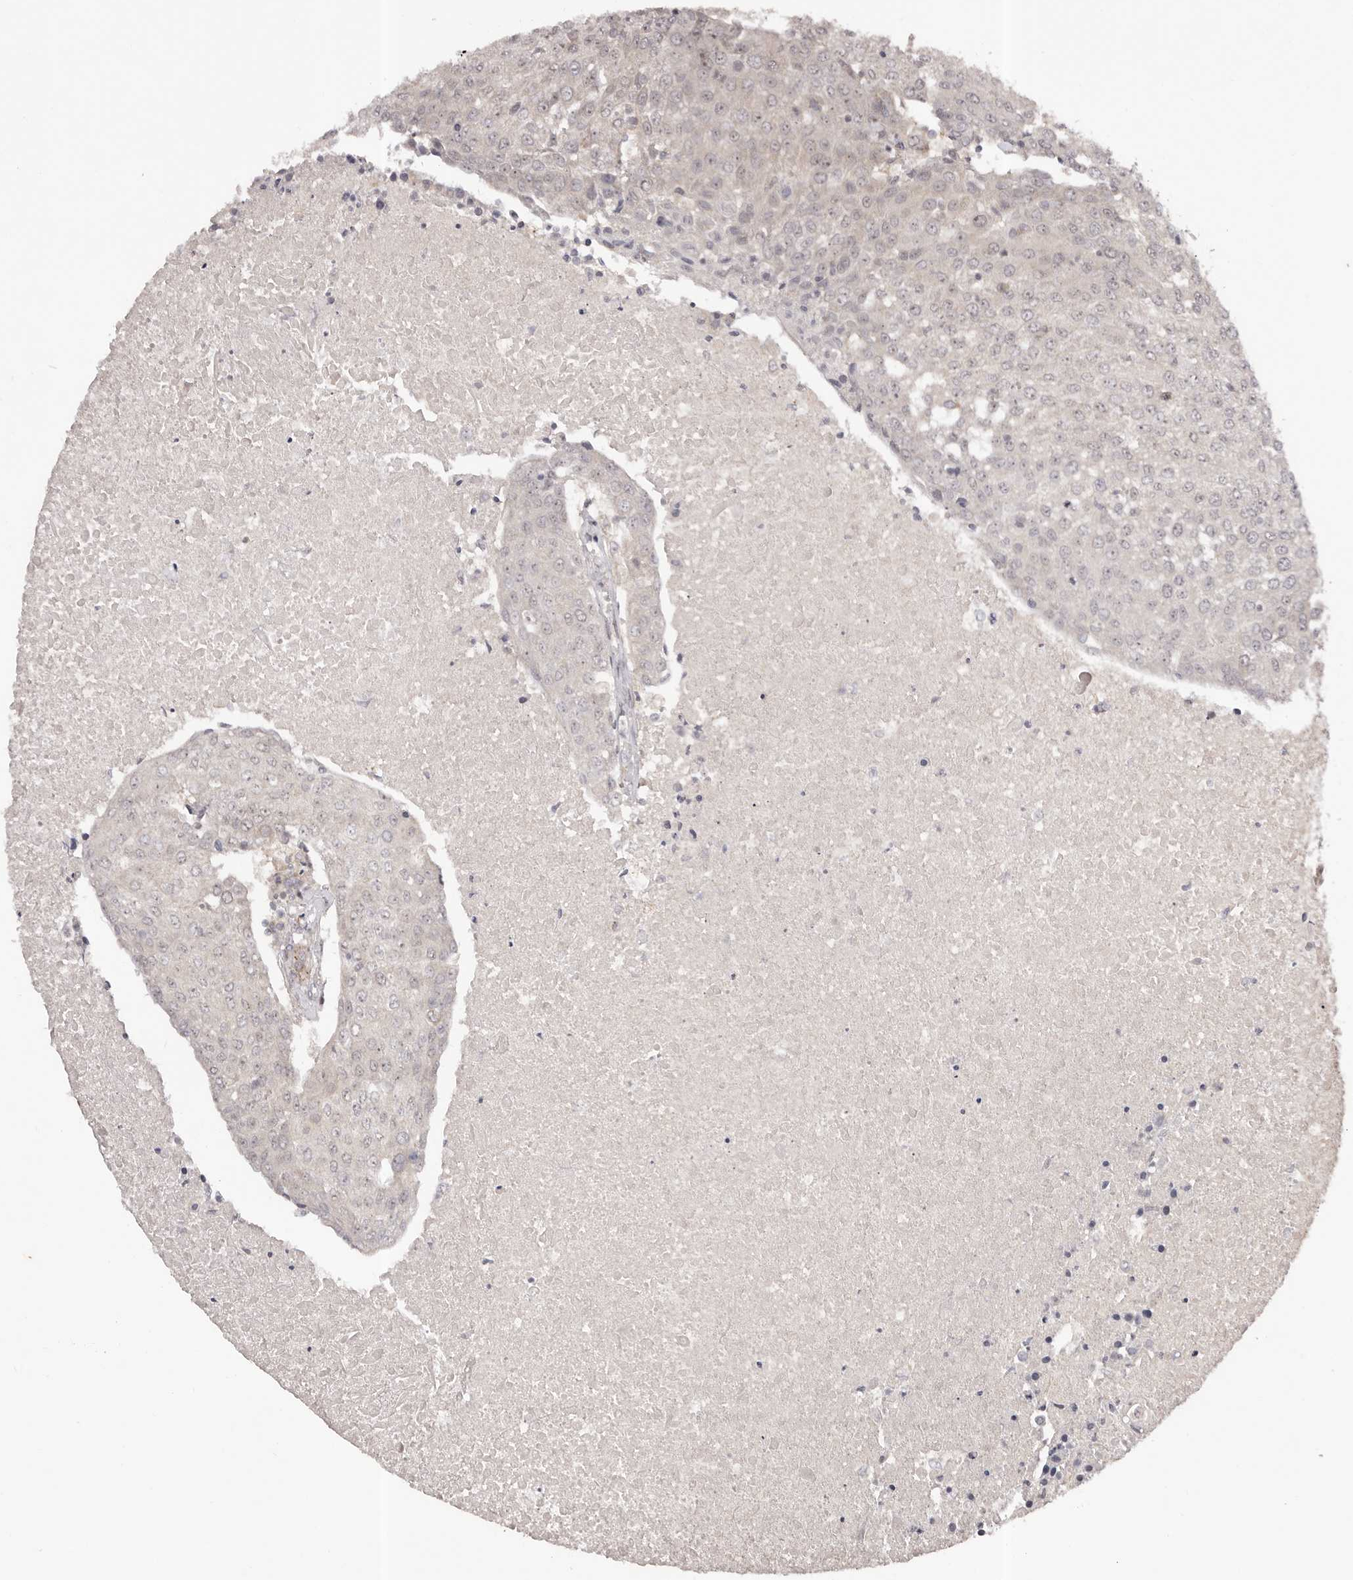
{"staining": {"intensity": "weak", "quantity": "<25%", "location": "nuclear"}, "tissue": "urothelial cancer", "cell_type": "Tumor cells", "image_type": "cancer", "snomed": [{"axis": "morphology", "description": "Urothelial carcinoma, High grade"}, {"axis": "topography", "description": "Urinary bladder"}], "caption": "Tumor cells show no significant expression in high-grade urothelial carcinoma.", "gene": "MICAL2", "patient": {"sex": "female", "age": 85}}